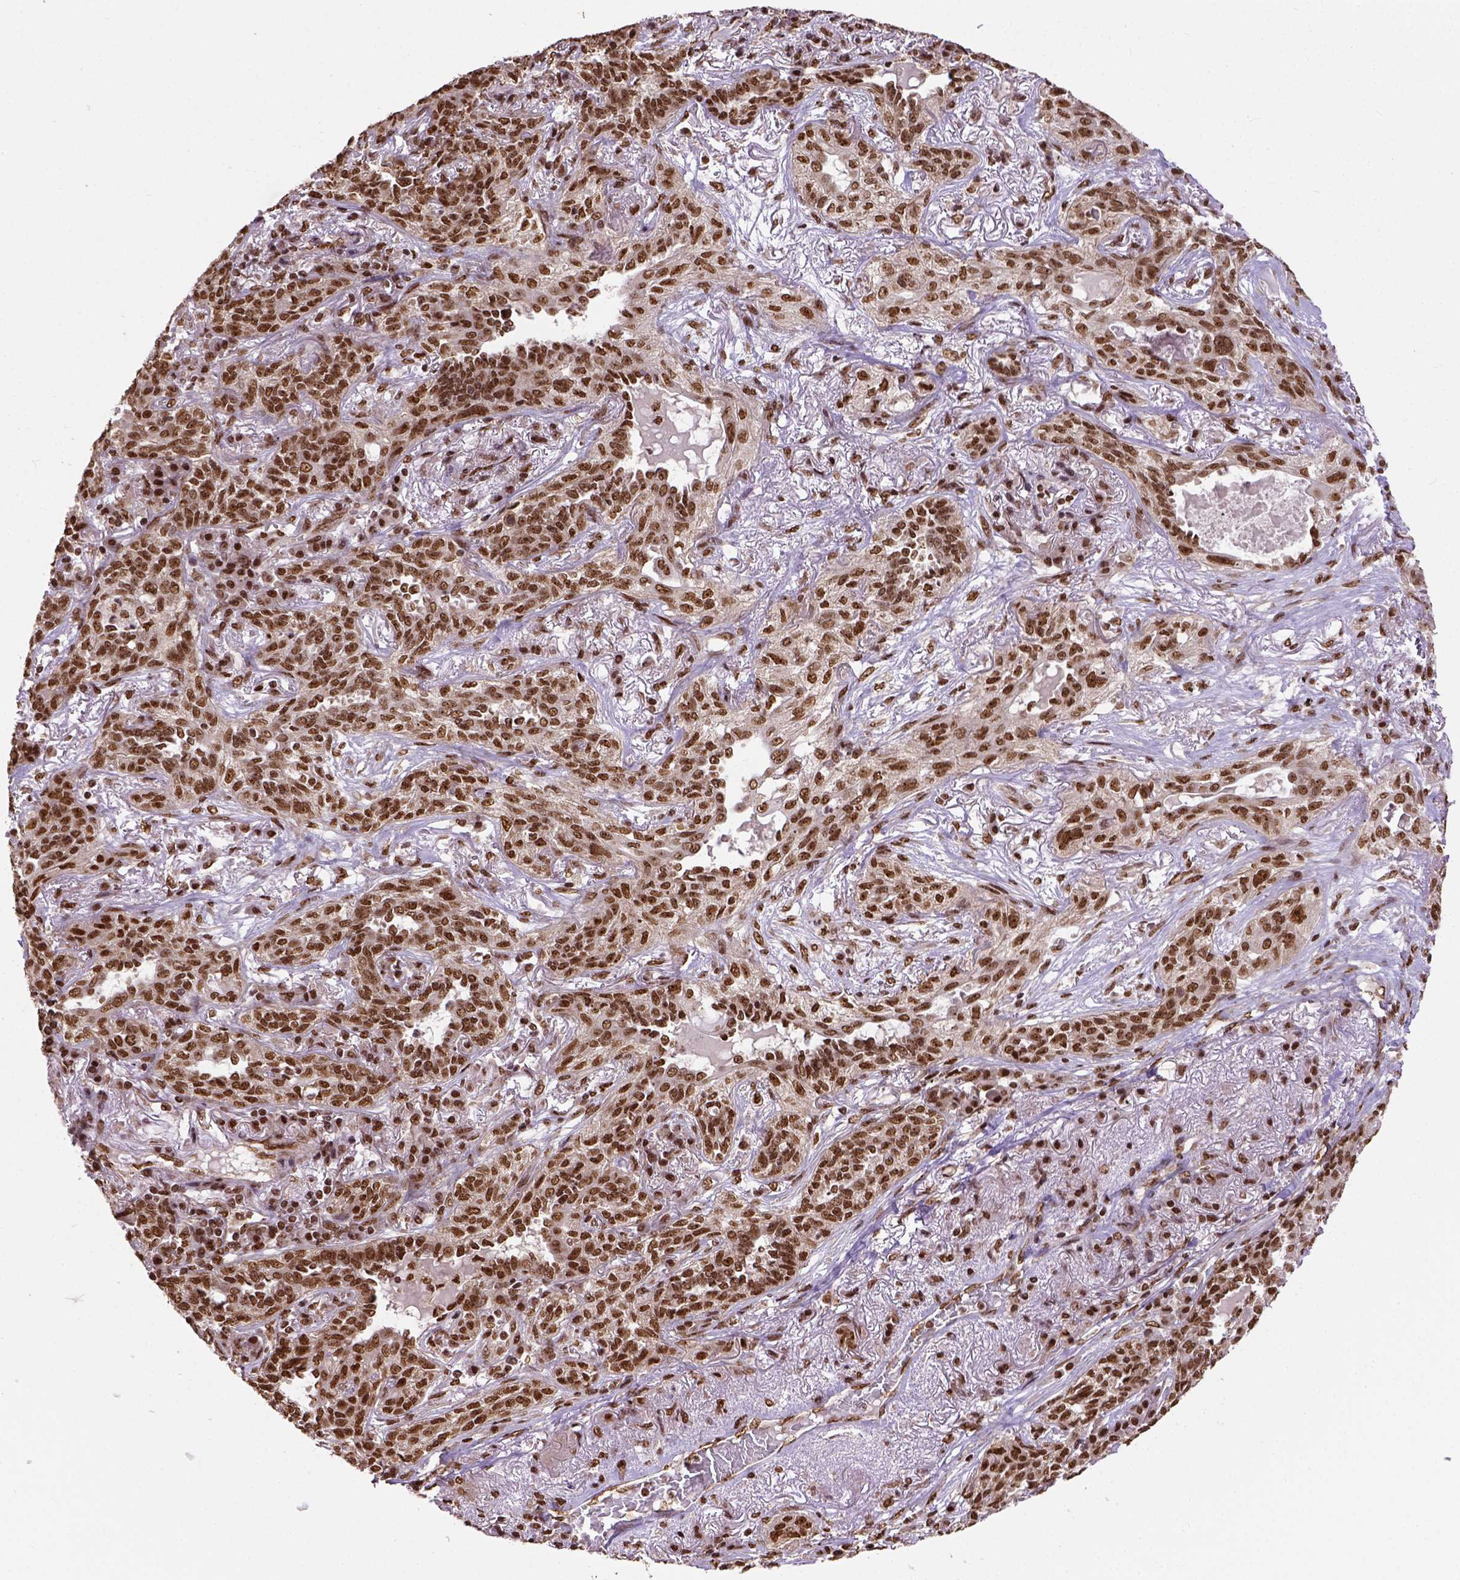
{"staining": {"intensity": "moderate", "quantity": ">75%", "location": "nuclear"}, "tissue": "lung cancer", "cell_type": "Tumor cells", "image_type": "cancer", "snomed": [{"axis": "morphology", "description": "Squamous cell carcinoma, NOS"}, {"axis": "topography", "description": "Lung"}], "caption": "Immunohistochemical staining of human squamous cell carcinoma (lung) exhibits moderate nuclear protein staining in about >75% of tumor cells. Immunohistochemistry (ihc) stains the protein of interest in brown and the nuclei are stained blue.", "gene": "NACC1", "patient": {"sex": "female", "age": 70}}